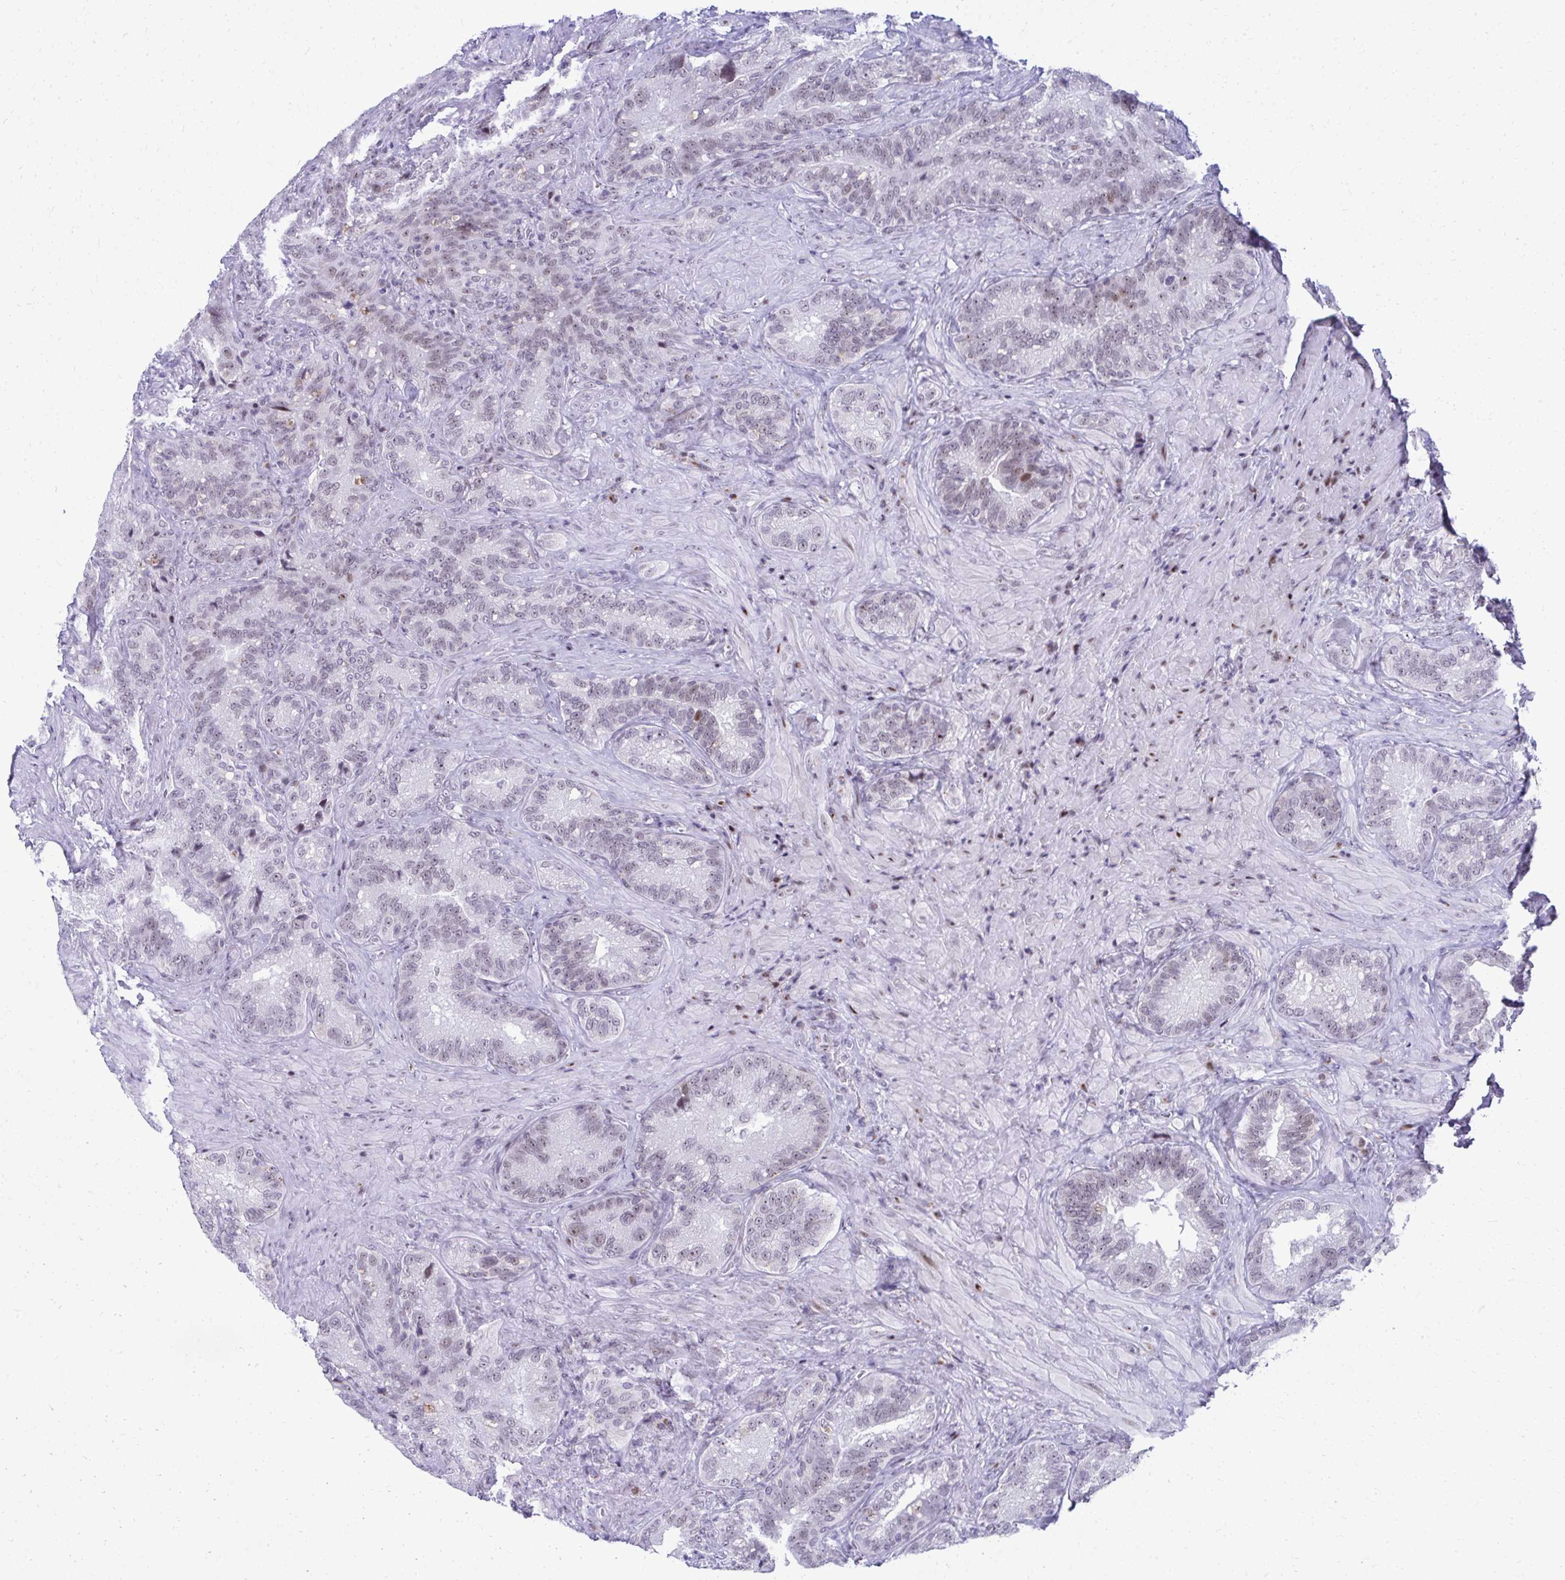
{"staining": {"intensity": "moderate", "quantity": "25%-75%", "location": "nuclear"}, "tissue": "seminal vesicle", "cell_type": "Glandular cells", "image_type": "normal", "snomed": [{"axis": "morphology", "description": "Normal tissue, NOS"}, {"axis": "topography", "description": "Seminal veicle"}], "caption": "Glandular cells reveal moderate nuclear staining in approximately 25%-75% of cells in benign seminal vesicle.", "gene": "GLDN", "patient": {"sex": "male", "age": 68}}